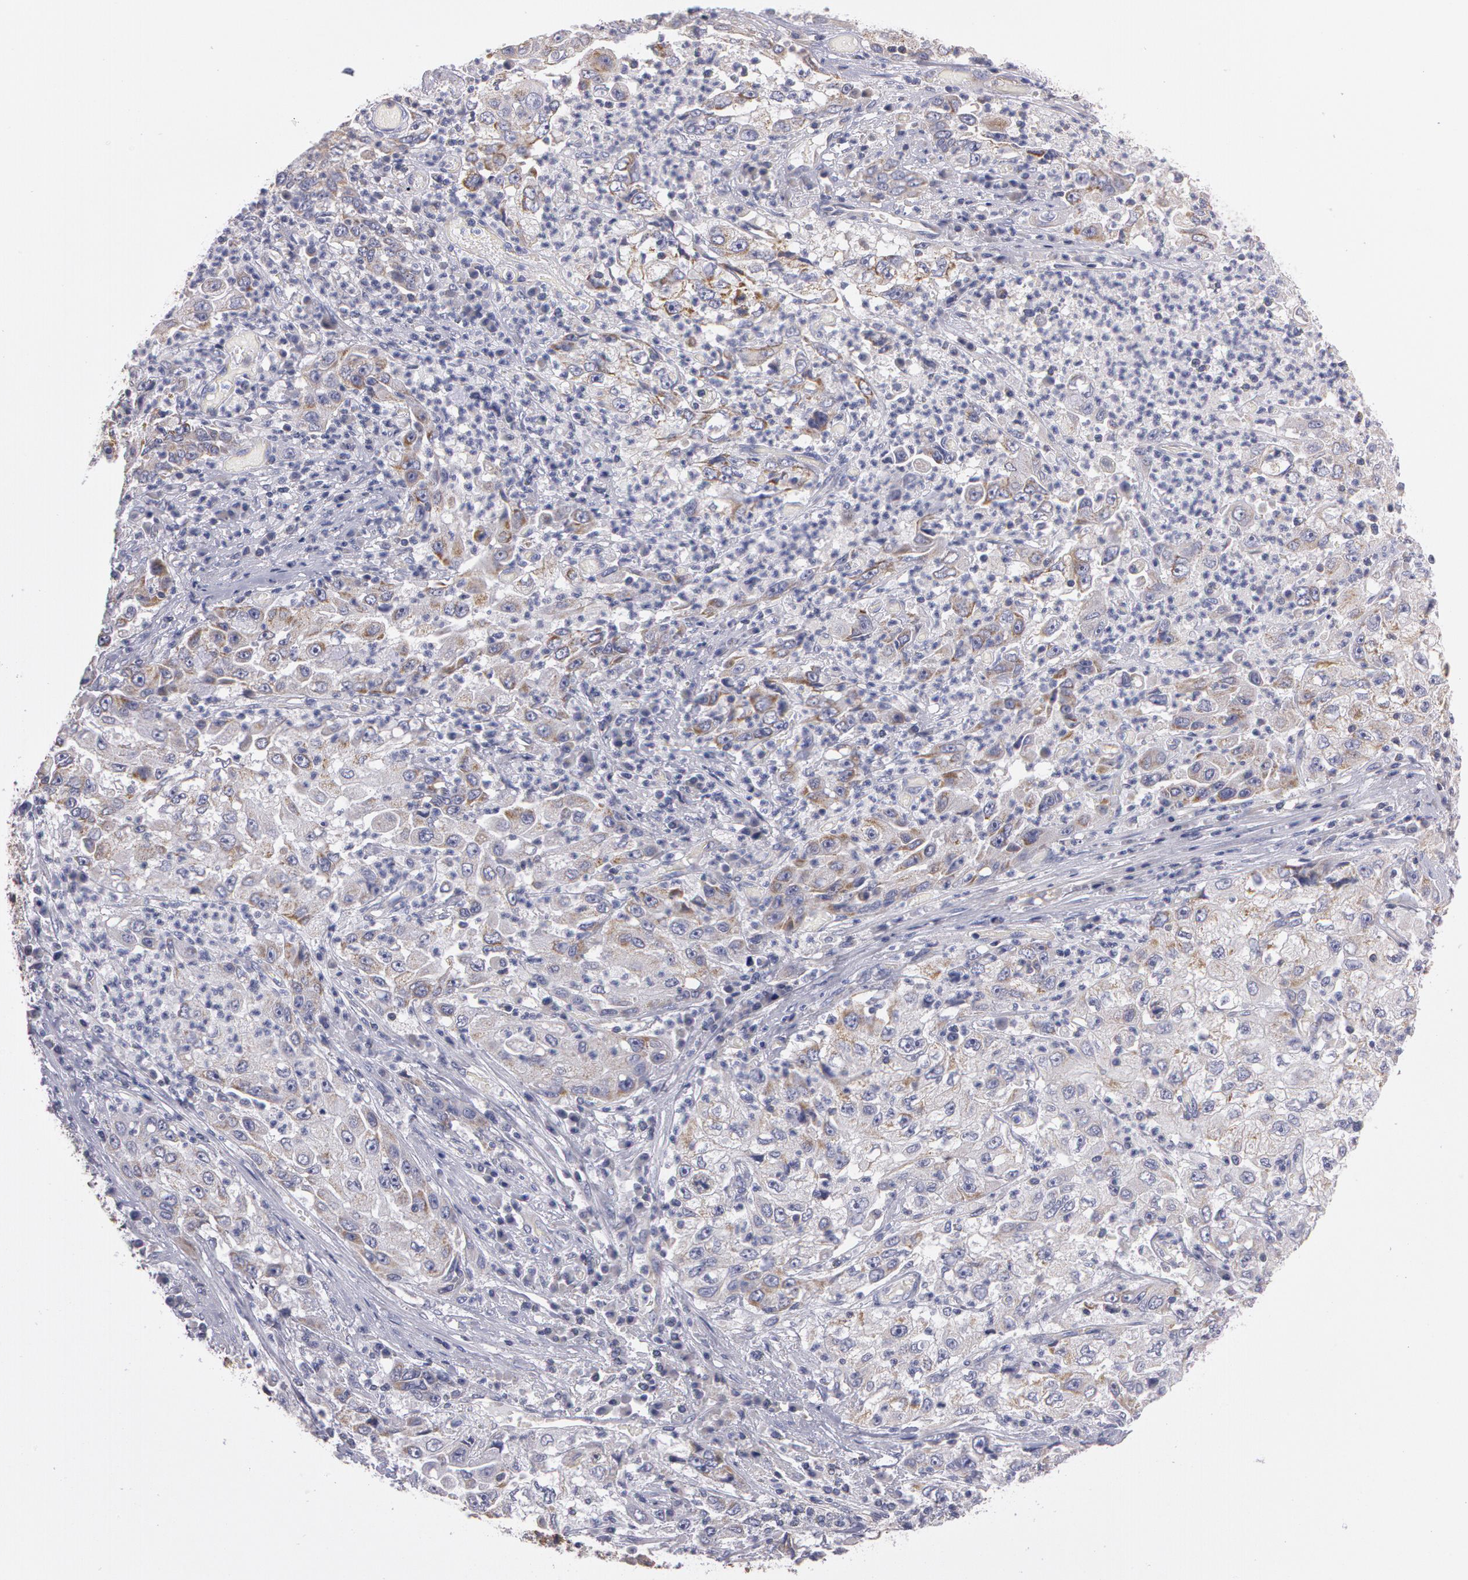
{"staining": {"intensity": "weak", "quantity": "<25%", "location": "cytoplasmic/membranous"}, "tissue": "cervical cancer", "cell_type": "Tumor cells", "image_type": "cancer", "snomed": [{"axis": "morphology", "description": "Squamous cell carcinoma, NOS"}, {"axis": "topography", "description": "Cervix"}], "caption": "DAB immunohistochemical staining of human cervical cancer exhibits no significant expression in tumor cells.", "gene": "NEK9", "patient": {"sex": "female", "age": 36}}